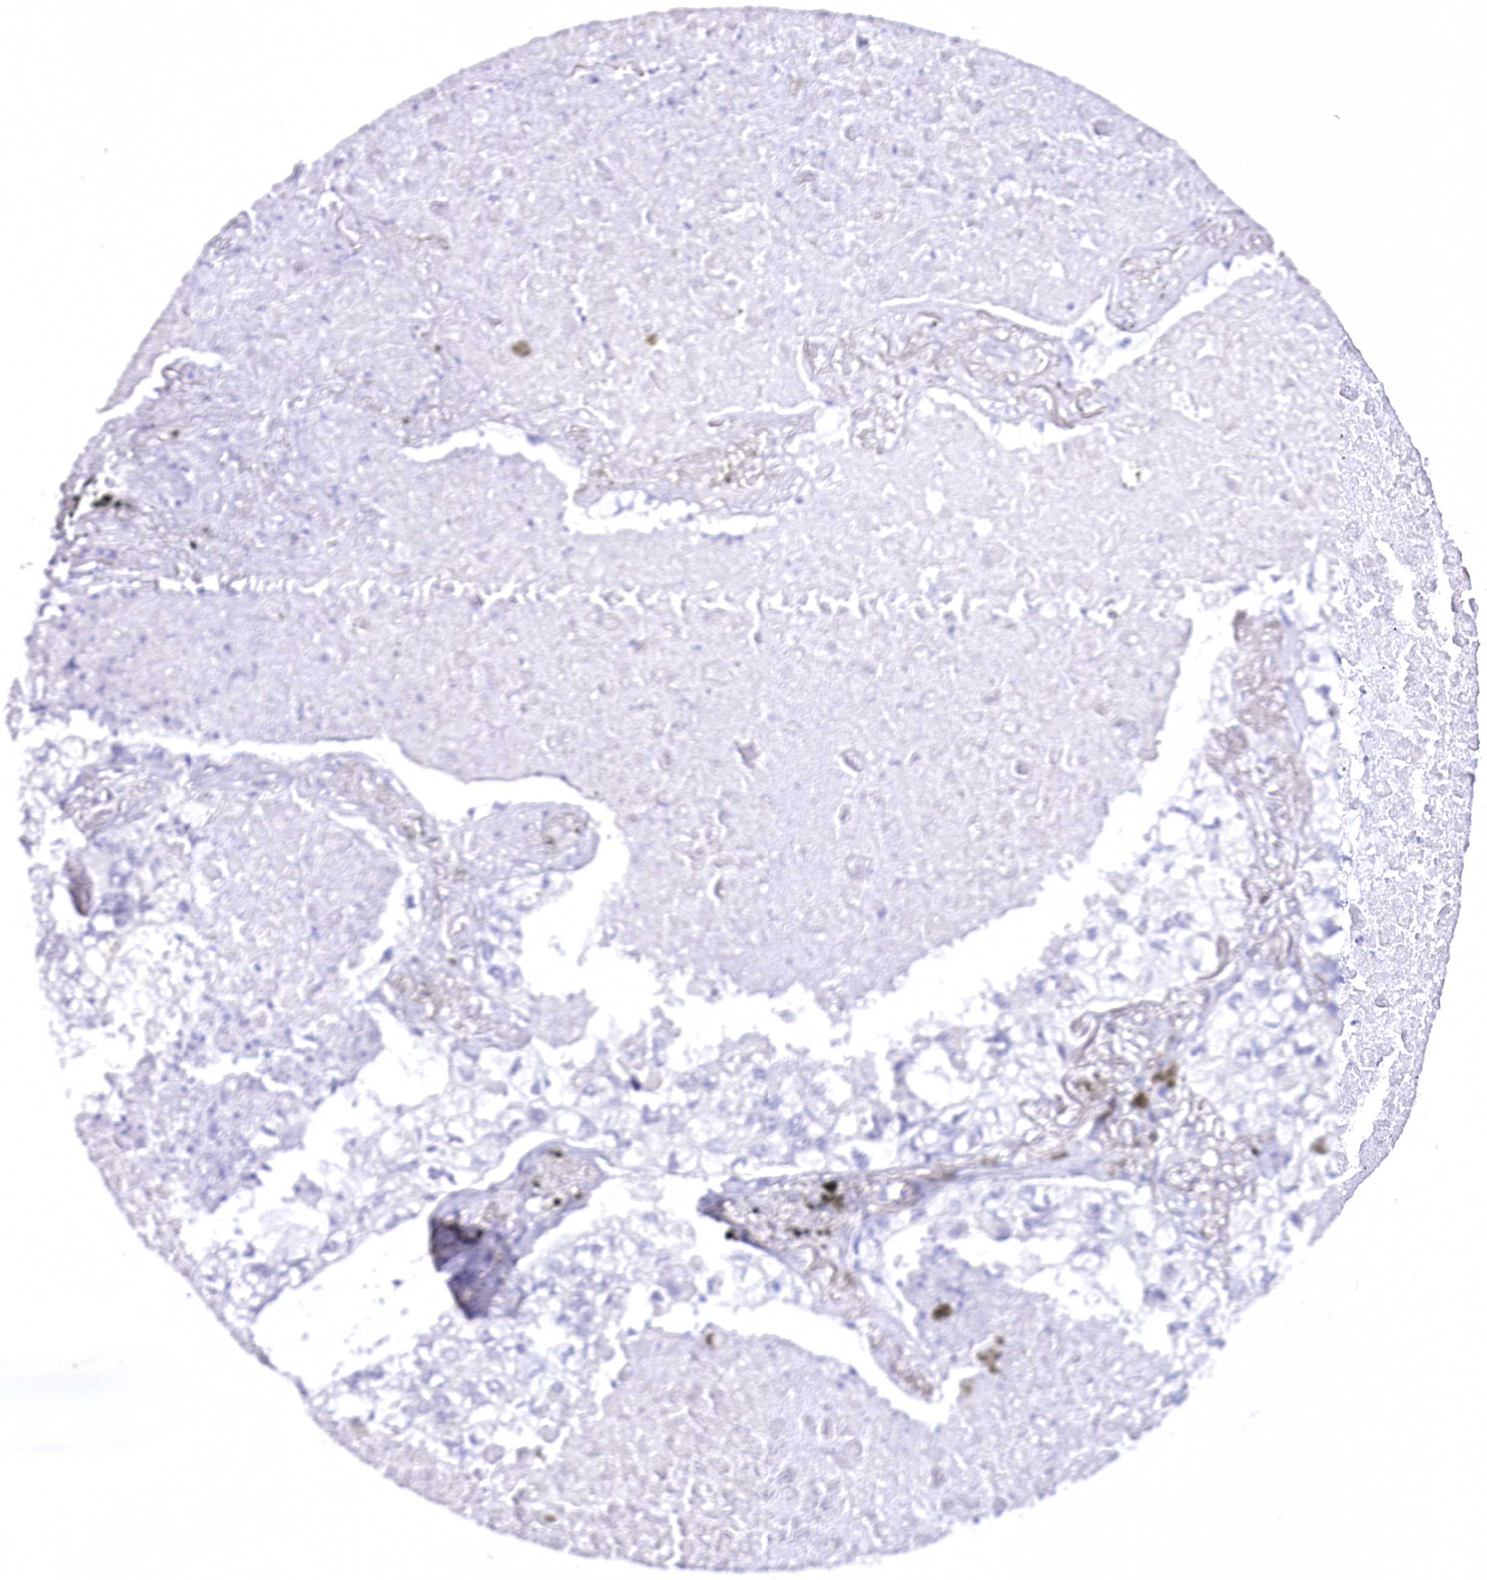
{"staining": {"intensity": "negative", "quantity": "none", "location": "none"}, "tissue": "lung cancer", "cell_type": "Tumor cells", "image_type": "cancer", "snomed": [{"axis": "morphology", "description": "Adenocarcinoma, NOS"}, {"axis": "topography", "description": "Lung"}], "caption": "This is an immunohistochemistry histopathology image of lung cancer. There is no staining in tumor cells.", "gene": "HNRNPA0", "patient": {"sex": "male", "age": 65}}